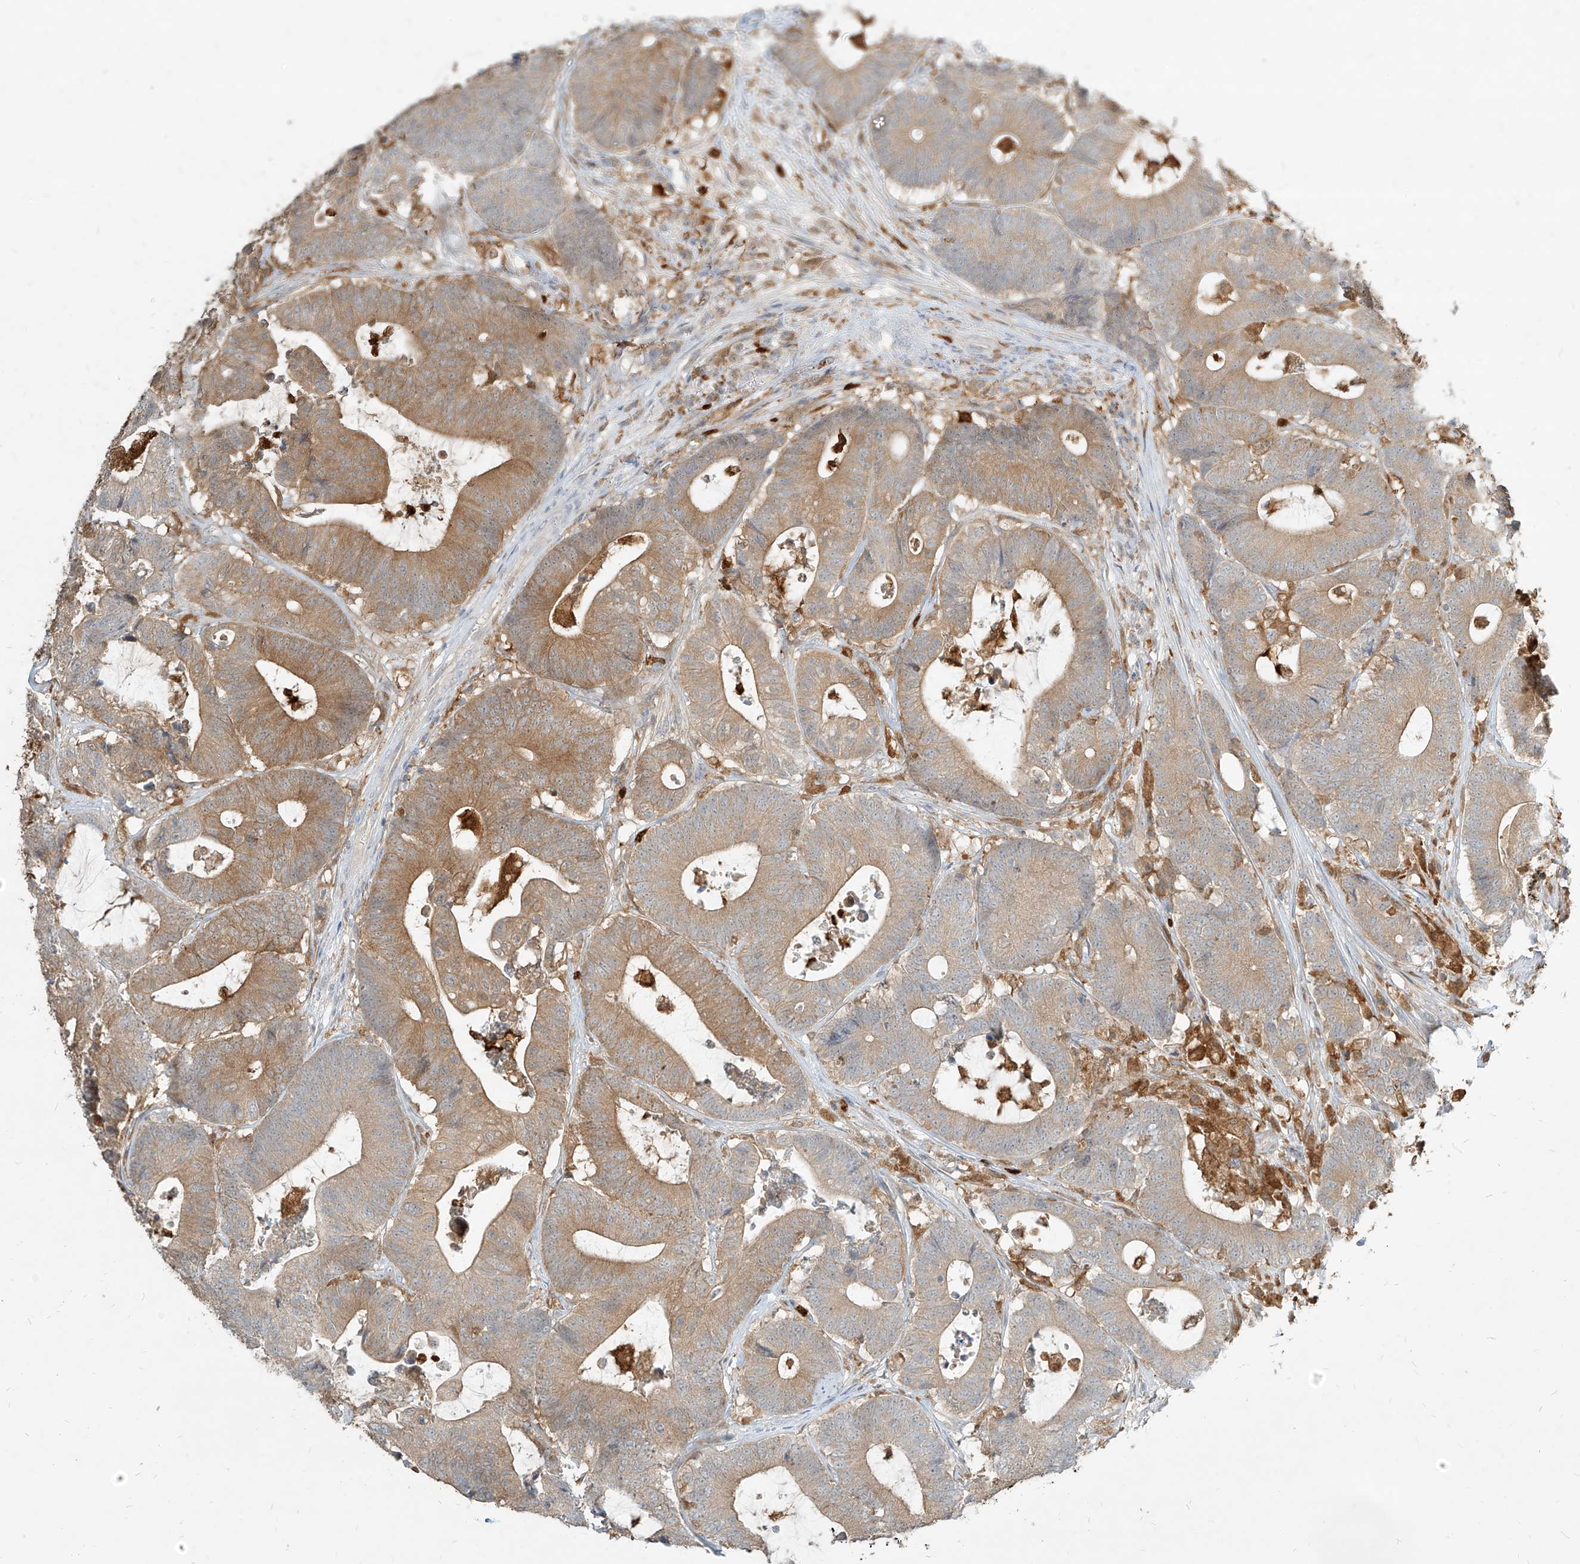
{"staining": {"intensity": "moderate", "quantity": "25%-75%", "location": "cytoplasmic/membranous"}, "tissue": "colorectal cancer", "cell_type": "Tumor cells", "image_type": "cancer", "snomed": [{"axis": "morphology", "description": "Adenocarcinoma, NOS"}, {"axis": "topography", "description": "Colon"}], "caption": "IHC micrograph of neoplastic tissue: colorectal cancer stained using immunohistochemistry (IHC) demonstrates medium levels of moderate protein expression localized specifically in the cytoplasmic/membranous of tumor cells, appearing as a cytoplasmic/membranous brown color.", "gene": "PGD", "patient": {"sex": "female", "age": 84}}